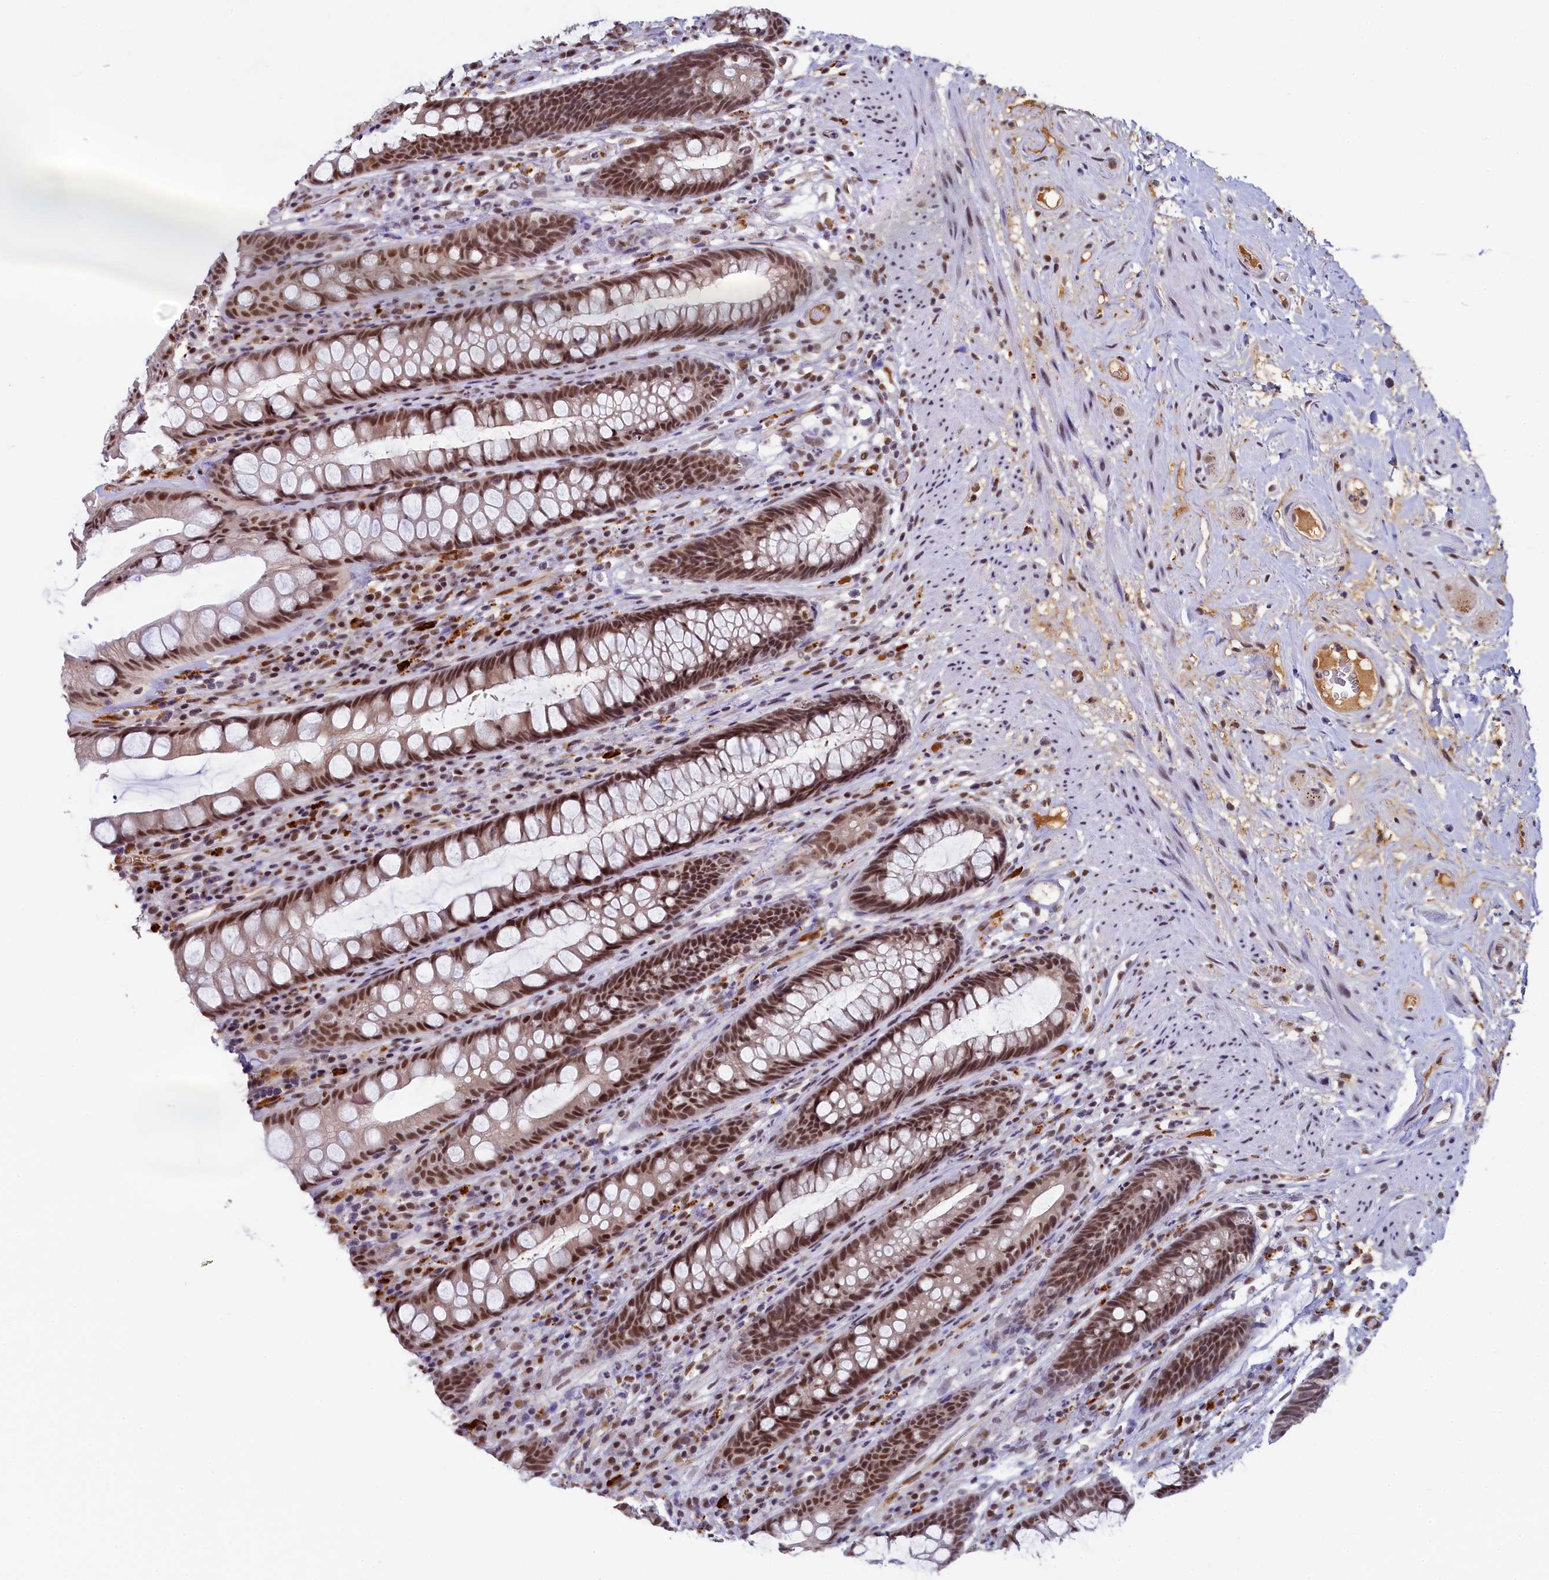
{"staining": {"intensity": "moderate", "quantity": ">75%", "location": "nuclear"}, "tissue": "rectum", "cell_type": "Glandular cells", "image_type": "normal", "snomed": [{"axis": "morphology", "description": "Normal tissue, NOS"}, {"axis": "topography", "description": "Rectum"}], "caption": "Moderate nuclear protein expression is seen in about >75% of glandular cells in rectum. The protein of interest is stained brown, and the nuclei are stained in blue (DAB IHC with brightfield microscopy, high magnification).", "gene": "INTS14", "patient": {"sex": "male", "age": 74}}